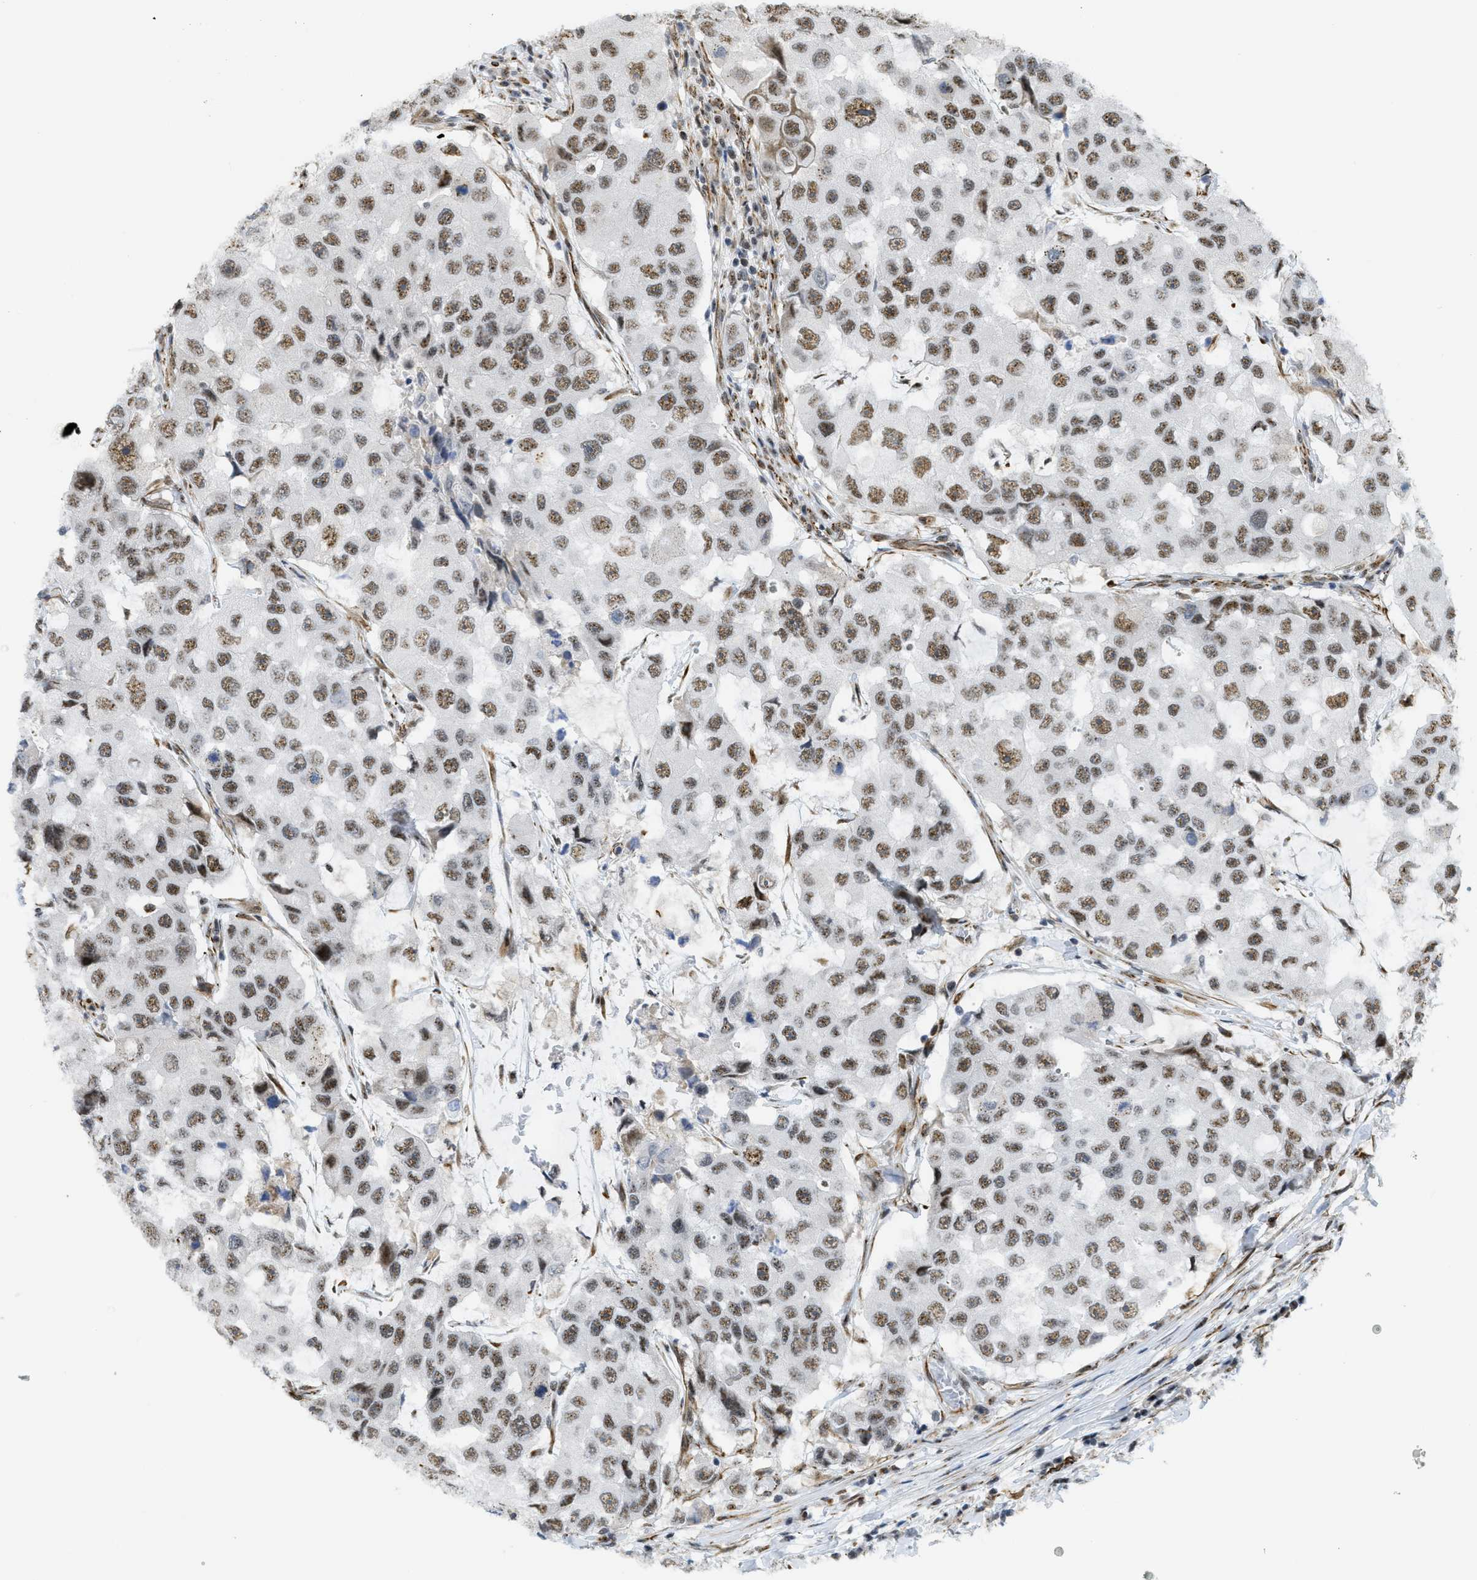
{"staining": {"intensity": "moderate", "quantity": ">75%", "location": "nuclear"}, "tissue": "breast cancer", "cell_type": "Tumor cells", "image_type": "cancer", "snomed": [{"axis": "morphology", "description": "Duct carcinoma"}, {"axis": "topography", "description": "Breast"}], "caption": "Immunohistochemical staining of human breast intraductal carcinoma demonstrates medium levels of moderate nuclear positivity in about >75% of tumor cells.", "gene": "LRRC8B", "patient": {"sex": "female", "age": 27}}